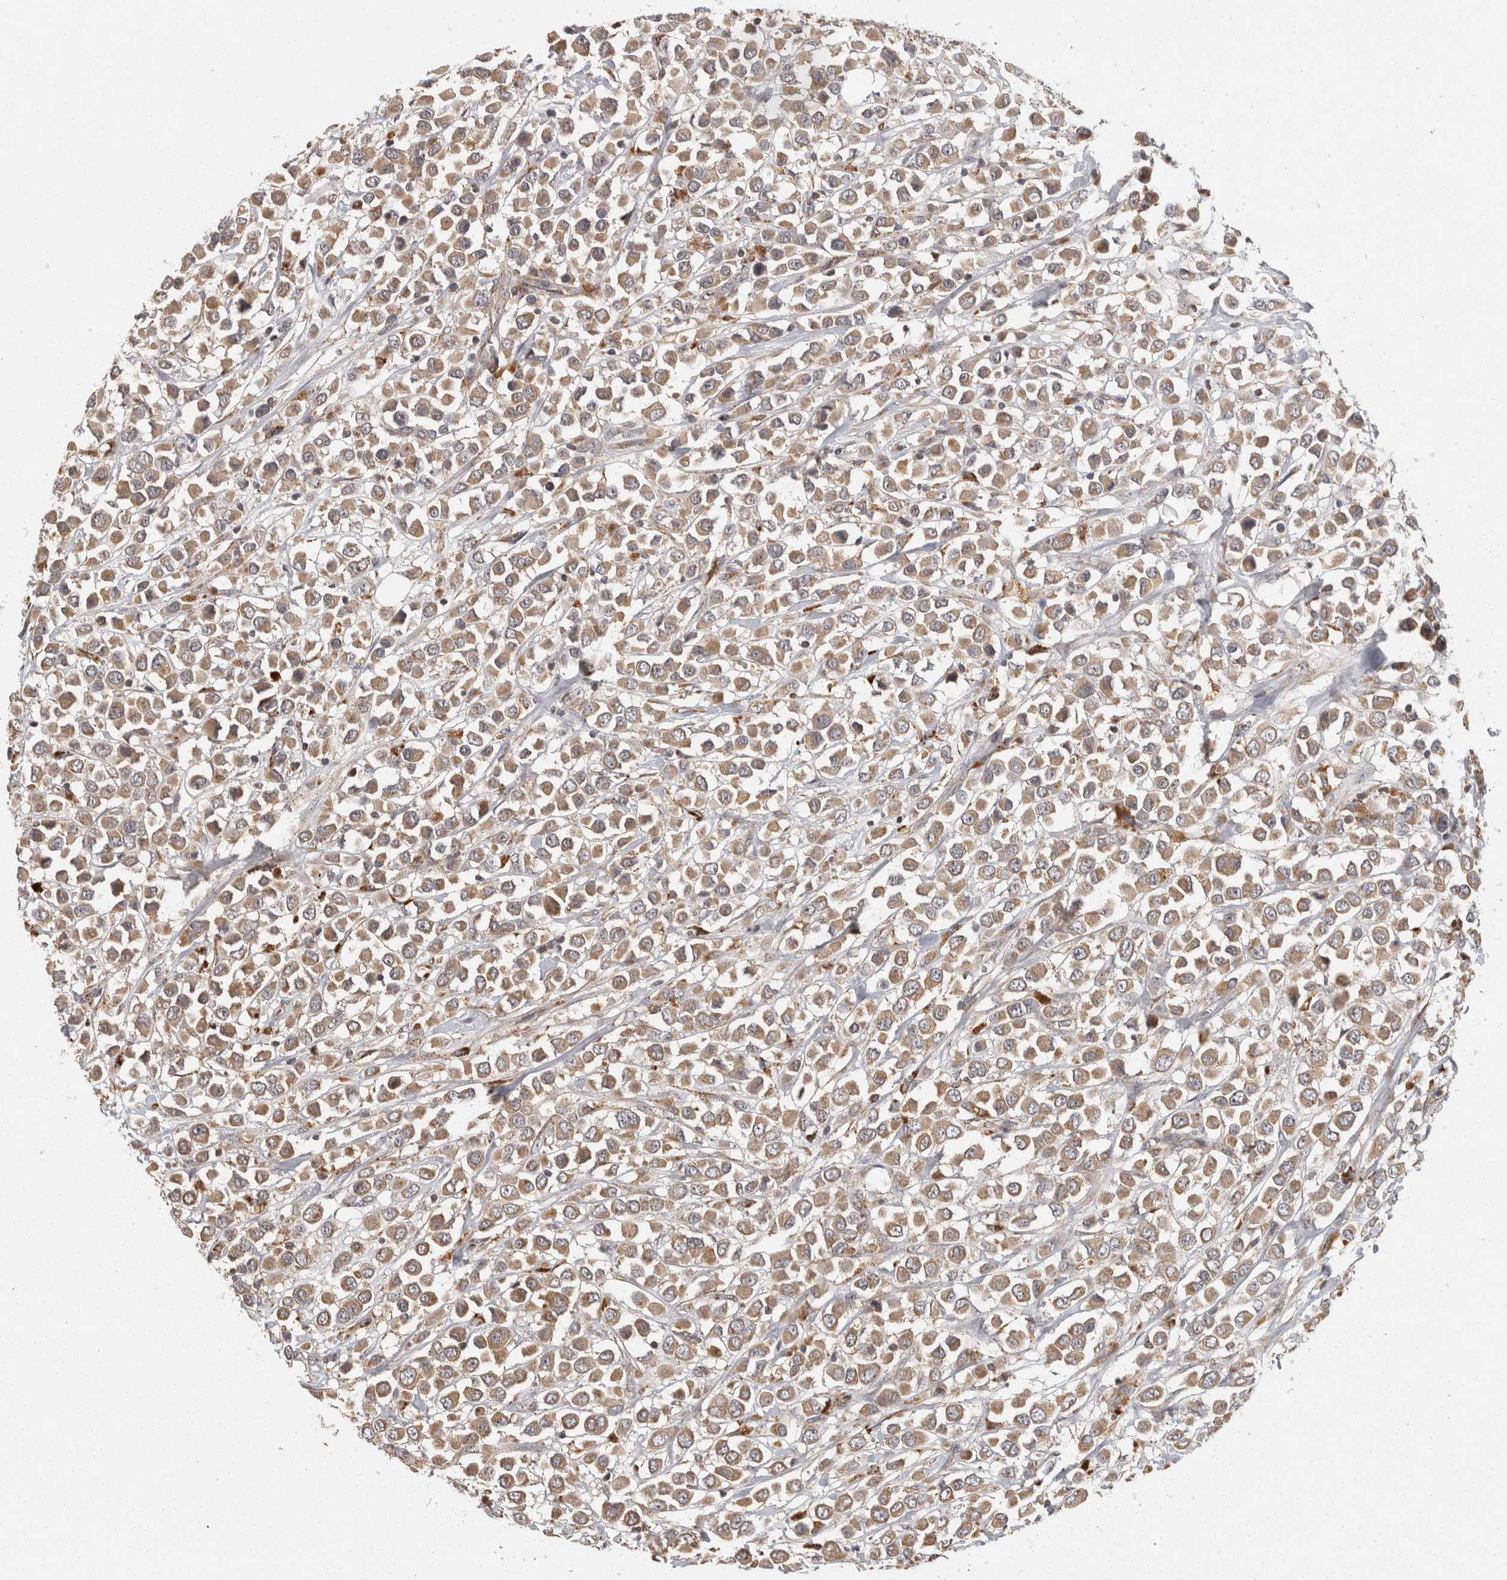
{"staining": {"intensity": "moderate", "quantity": ">75%", "location": "cytoplasmic/membranous"}, "tissue": "breast cancer", "cell_type": "Tumor cells", "image_type": "cancer", "snomed": [{"axis": "morphology", "description": "Duct carcinoma"}, {"axis": "topography", "description": "Breast"}], "caption": "A micrograph of breast cancer stained for a protein demonstrates moderate cytoplasmic/membranous brown staining in tumor cells.", "gene": "ACAT2", "patient": {"sex": "female", "age": 61}}